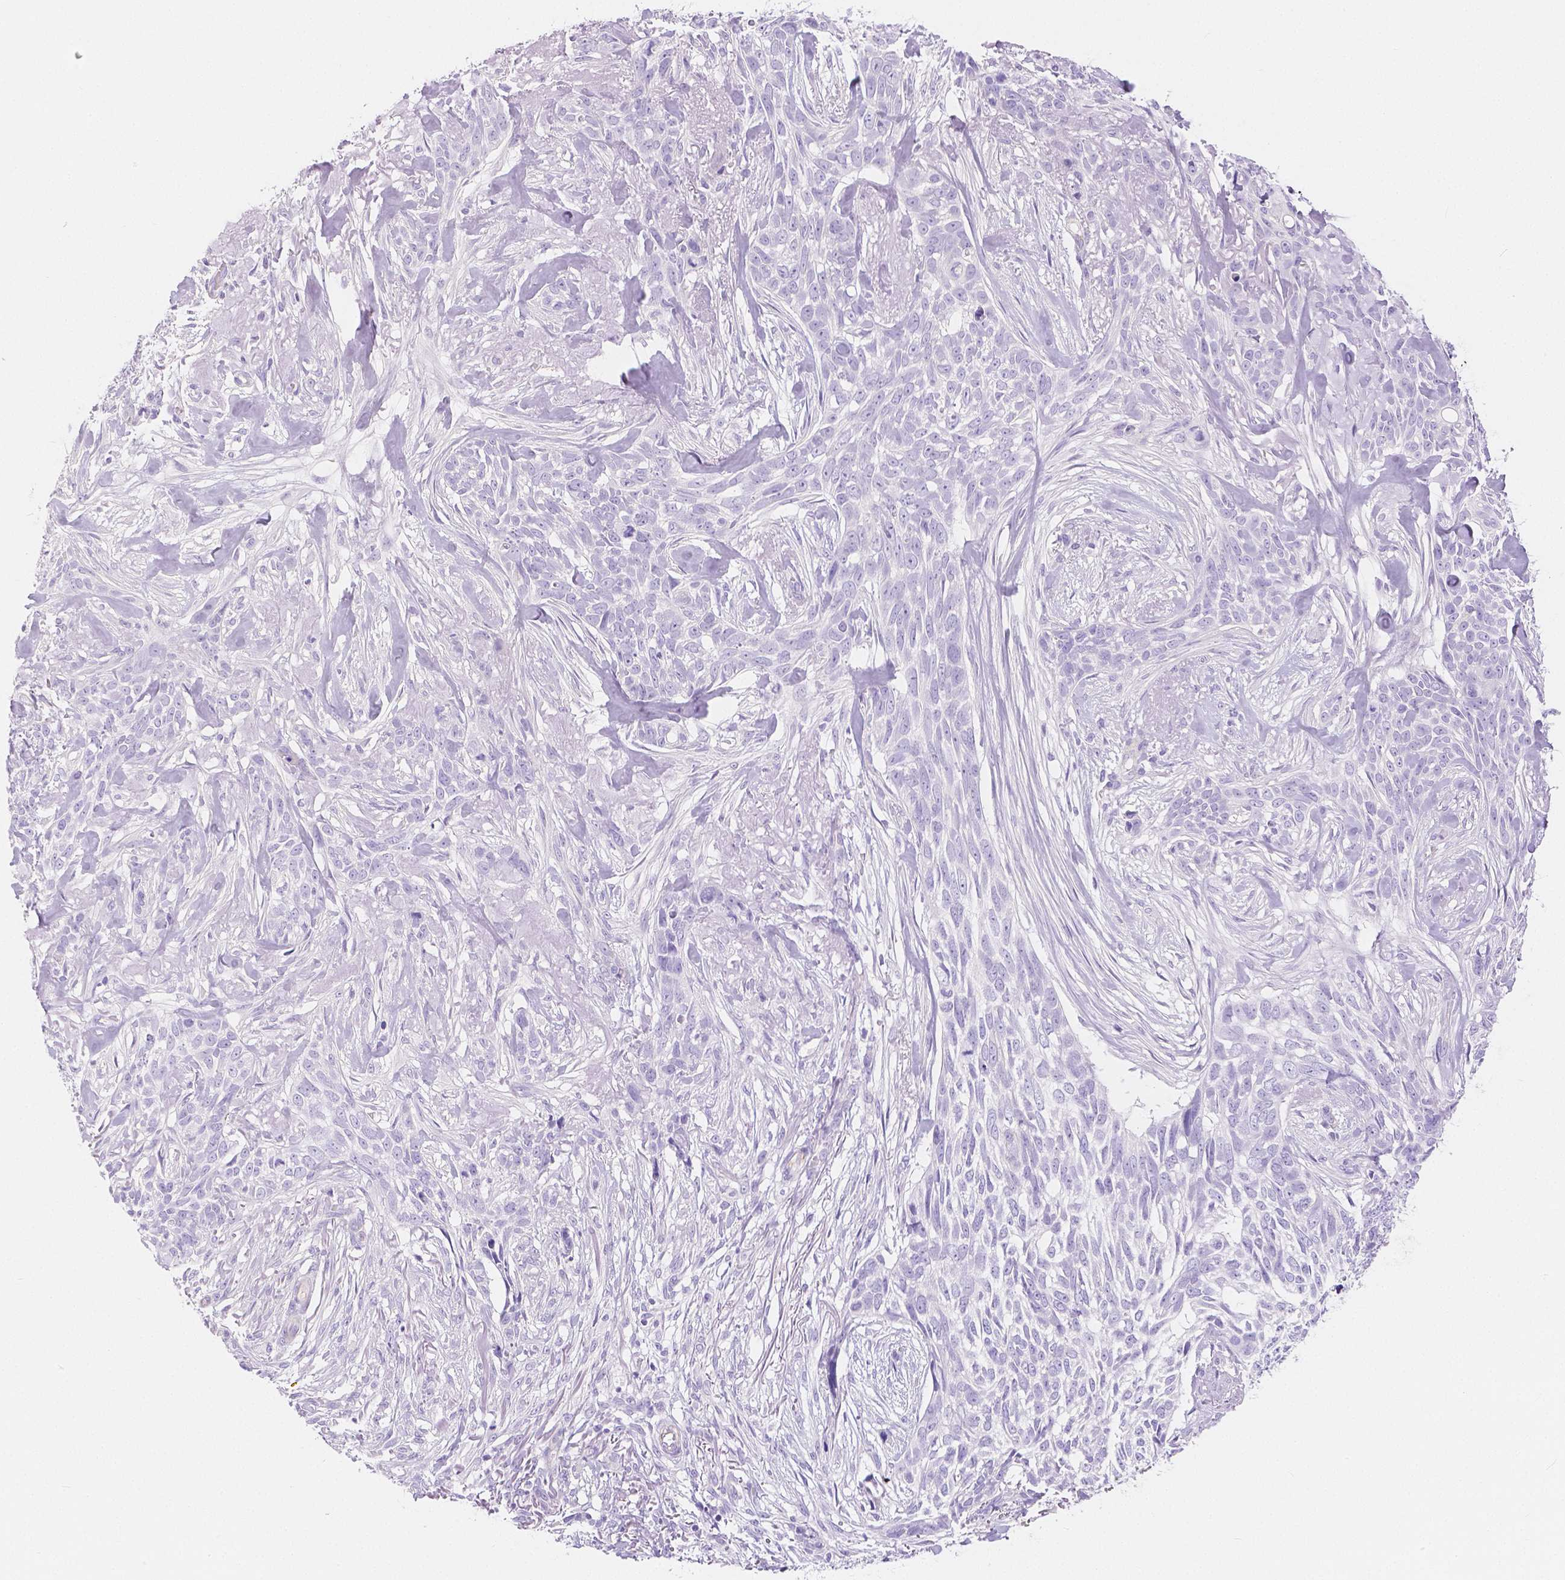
{"staining": {"intensity": "negative", "quantity": "none", "location": "none"}, "tissue": "skin cancer", "cell_type": "Tumor cells", "image_type": "cancer", "snomed": [{"axis": "morphology", "description": "Basal cell carcinoma"}, {"axis": "topography", "description": "Skin"}], "caption": "The photomicrograph demonstrates no staining of tumor cells in basal cell carcinoma (skin).", "gene": "SLC27A5", "patient": {"sex": "male", "age": 74}}